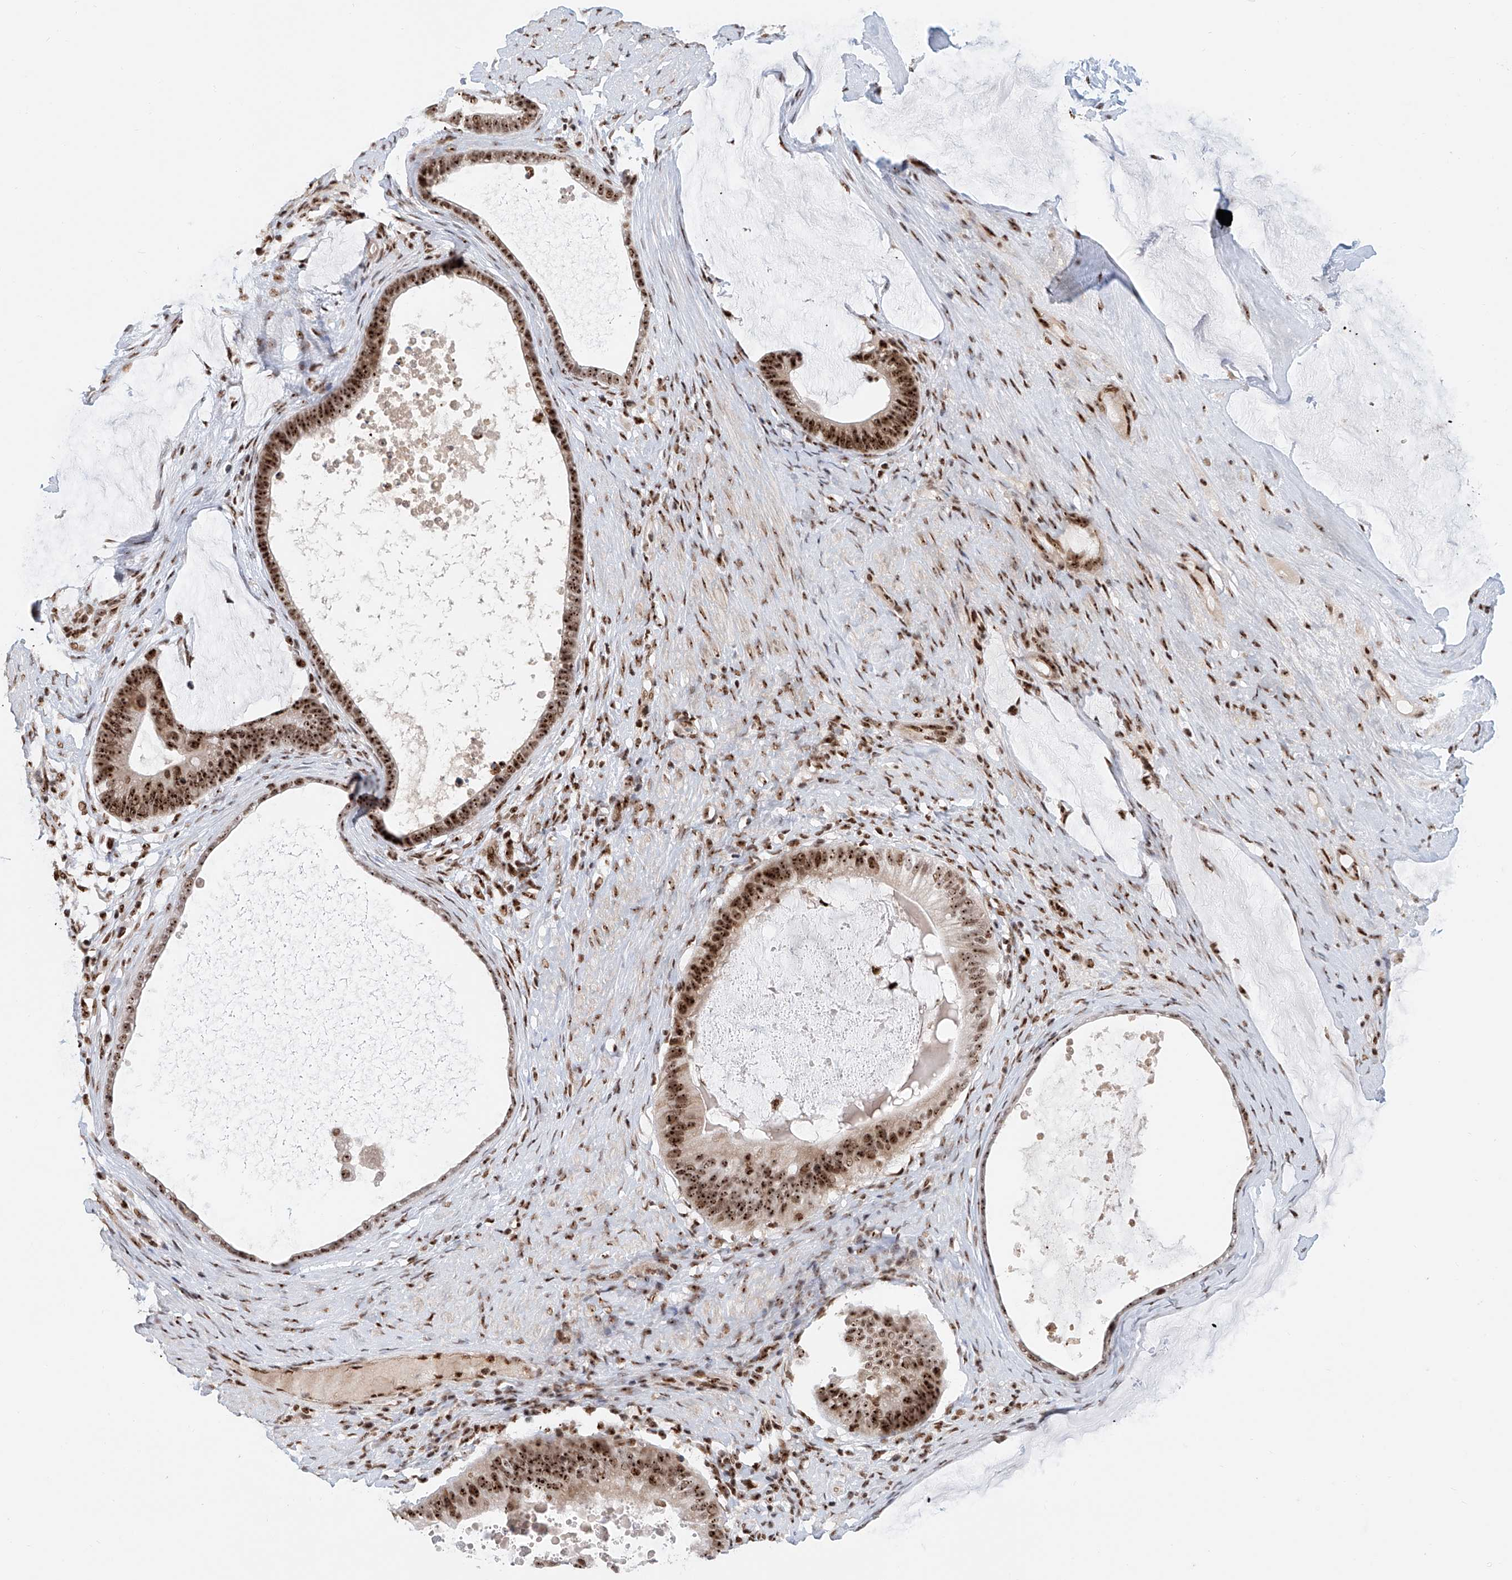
{"staining": {"intensity": "strong", "quantity": ">75%", "location": "nuclear"}, "tissue": "ovarian cancer", "cell_type": "Tumor cells", "image_type": "cancer", "snomed": [{"axis": "morphology", "description": "Cystadenocarcinoma, mucinous, NOS"}, {"axis": "topography", "description": "Ovary"}], "caption": "Protein analysis of ovarian cancer (mucinous cystadenocarcinoma) tissue shows strong nuclear staining in approximately >75% of tumor cells.", "gene": "PRUNE2", "patient": {"sex": "female", "age": 61}}